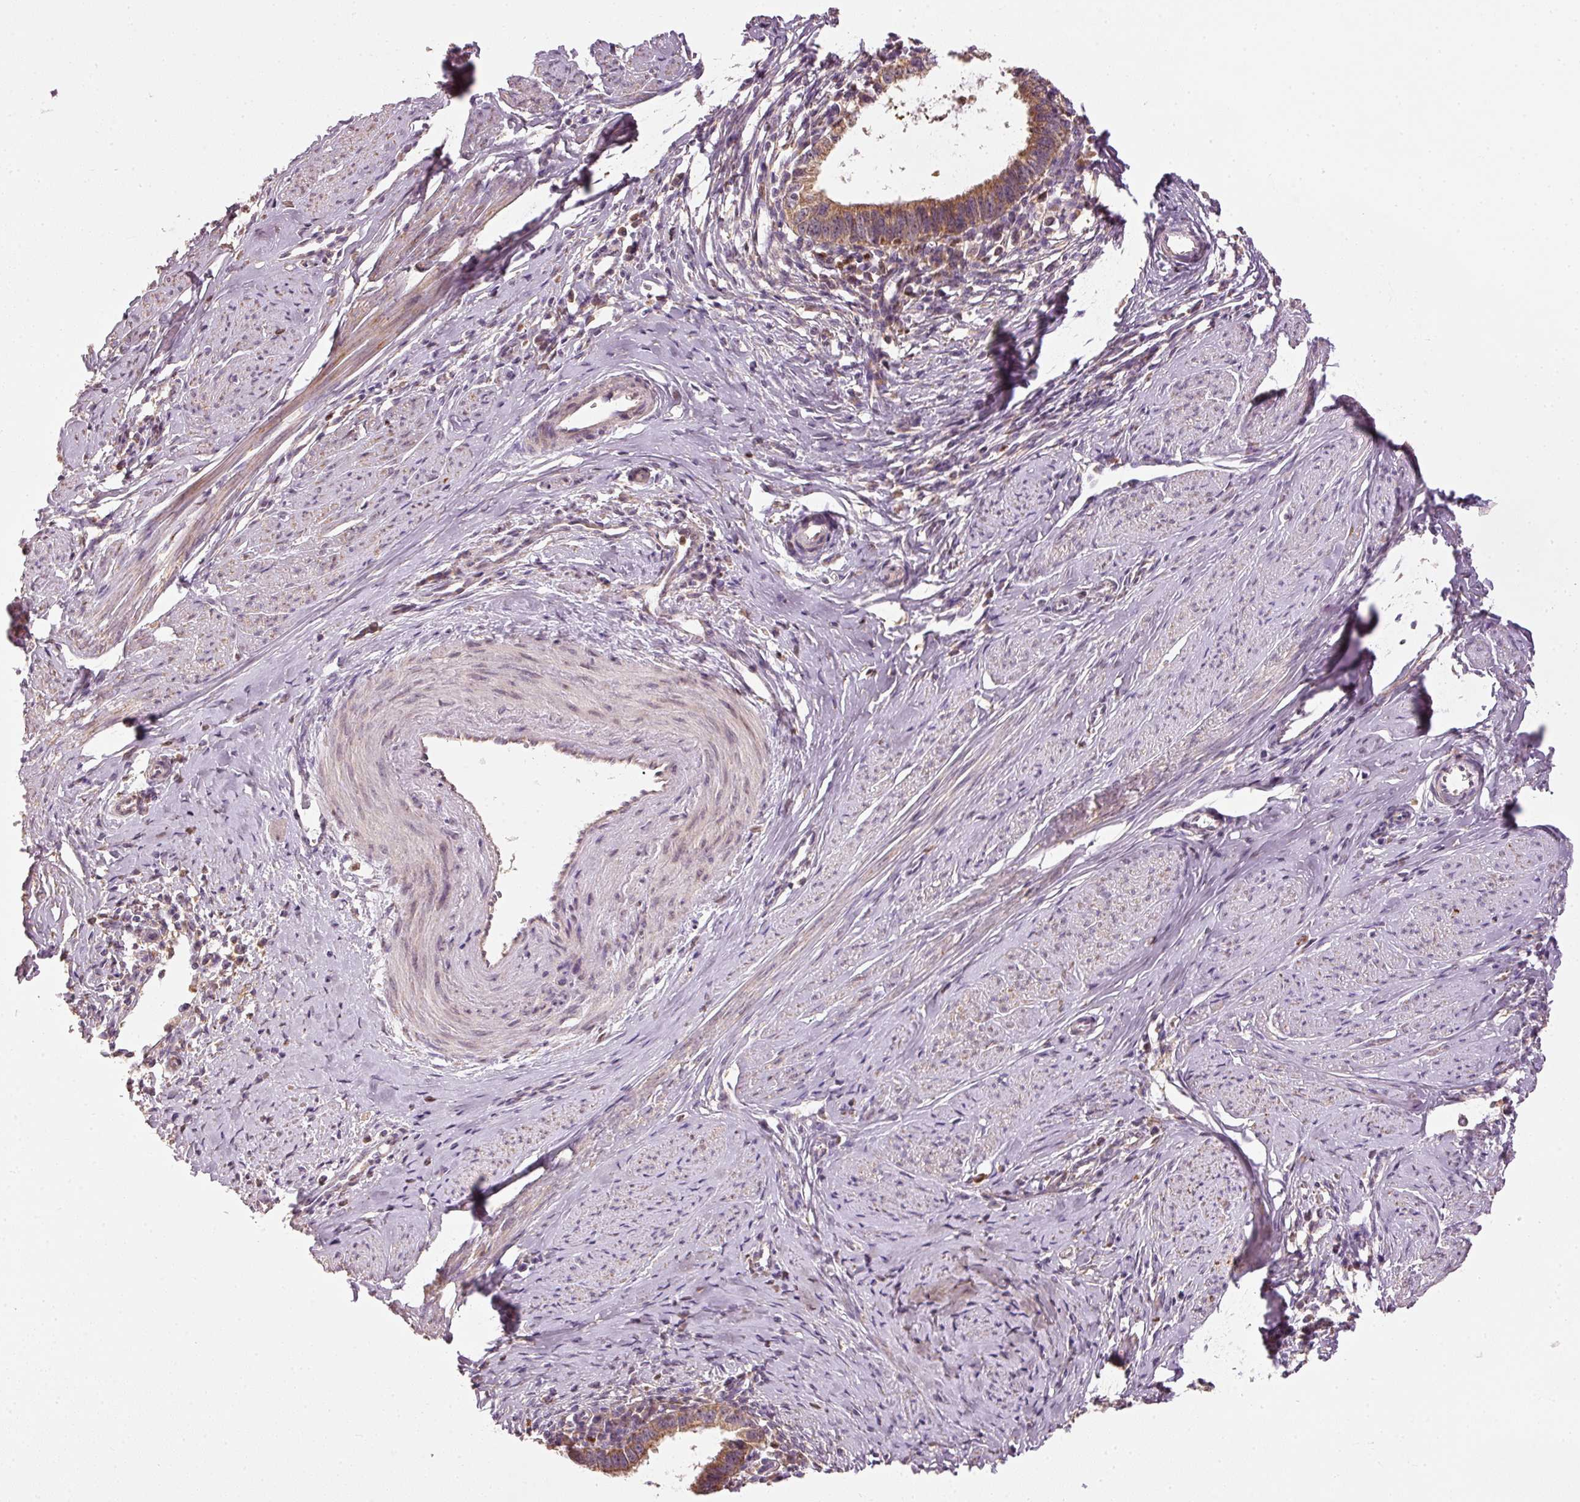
{"staining": {"intensity": "moderate", "quantity": ">75%", "location": "cytoplasmic/membranous"}, "tissue": "cervical cancer", "cell_type": "Tumor cells", "image_type": "cancer", "snomed": [{"axis": "morphology", "description": "Adenocarcinoma, NOS"}, {"axis": "topography", "description": "Cervix"}], "caption": "A medium amount of moderate cytoplasmic/membranous staining is appreciated in about >75% of tumor cells in cervical cancer (adenocarcinoma) tissue.", "gene": "MTHFD1L", "patient": {"sex": "female", "age": 36}}